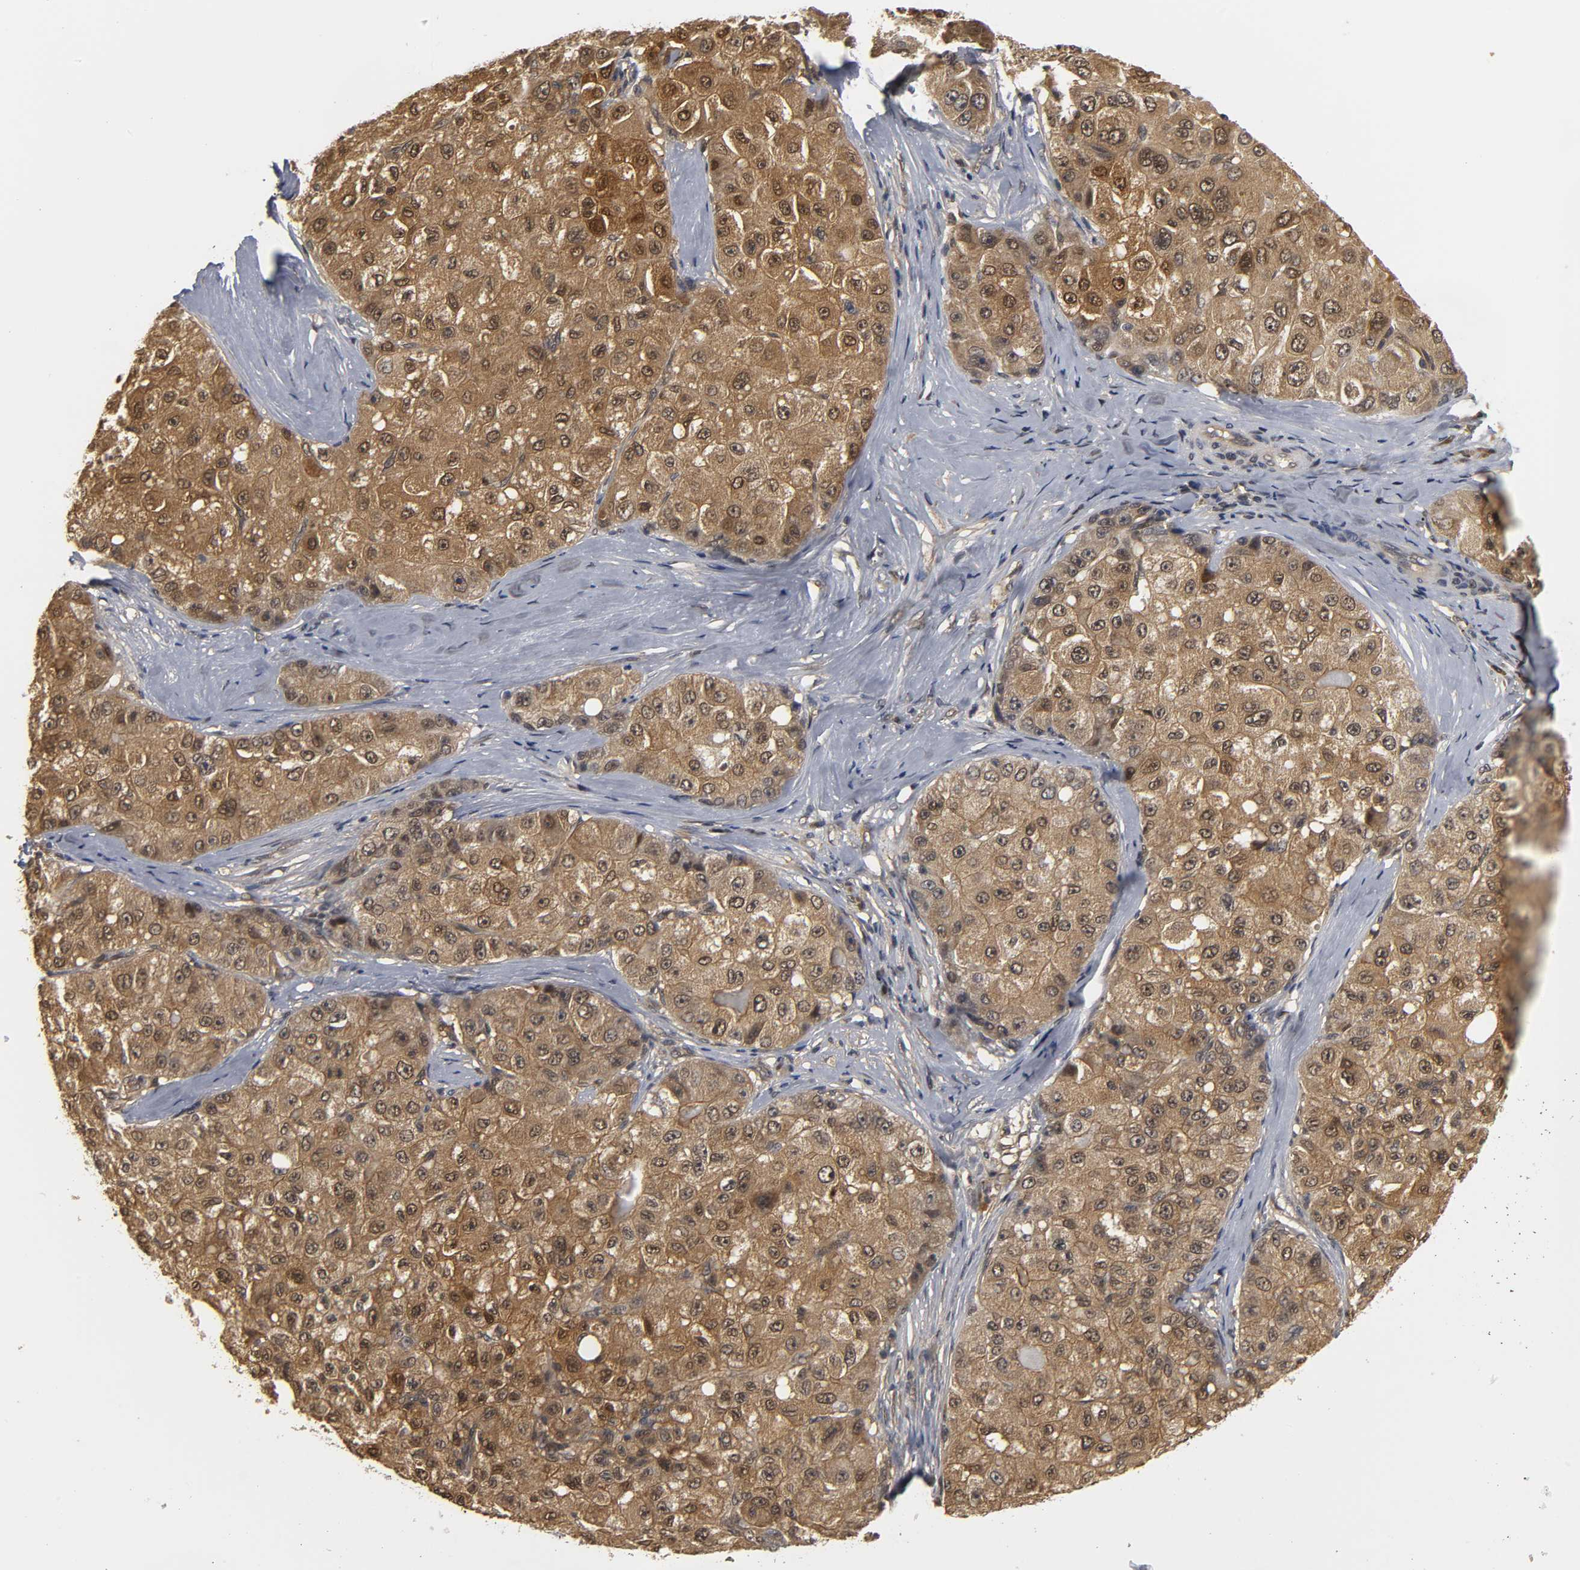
{"staining": {"intensity": "moderate", "quantity": ">75%", "location": "cytoplasmic/membranous,nuclear"}, "tissue": "liver cancer", "cell_type": "Tumor cells", "image_type": "cancer", "snomed": [{"axis": "morphology", "description": "Carcinoma, Hepatocellular, NOS"}, {"axis": "topography", "description": "Liver"}], "caption": "Brown immunohistochemical staining in human hepatocellular carcinoma (liver) demonstrates moderate cytoplasmic/membranous and nuclear staining in approximately >75% of tumor cells.", "gene": "PARK7", "patient": {"sex": "male", "age": 80}}